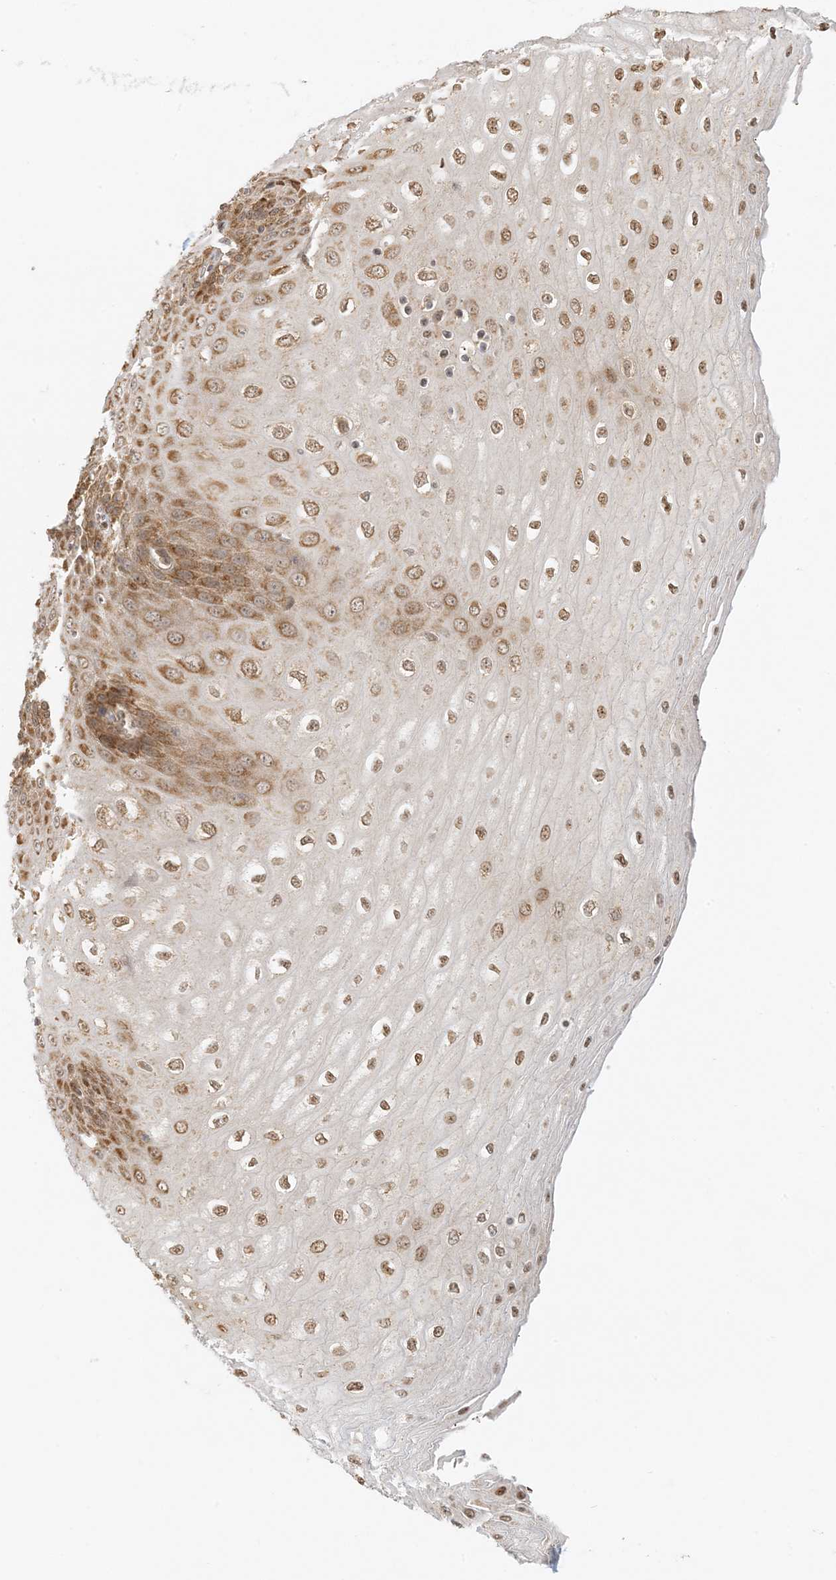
{"staining": {"intensity": "moderate", "quantity": ">75%", "location": "cytoplasmic/membranous,nuclear"}, "tissue": "esophagus", "cell_type": "Squamous epithelial cells", "image_type": "normal", "snomed": [{"axis": "morphology", "description": "Normal tissue, NOS"}, {"axis": "topography", "description": "Esophagus"}], "caption": "The immunohistochemical stain labels moderate cytoplasmic/membranous,nuclear staining in squamous epithelial cells of unremarkable esophagus.", "gene": "UBAP2L", "patient": {"sex": "male", "age": 60}}